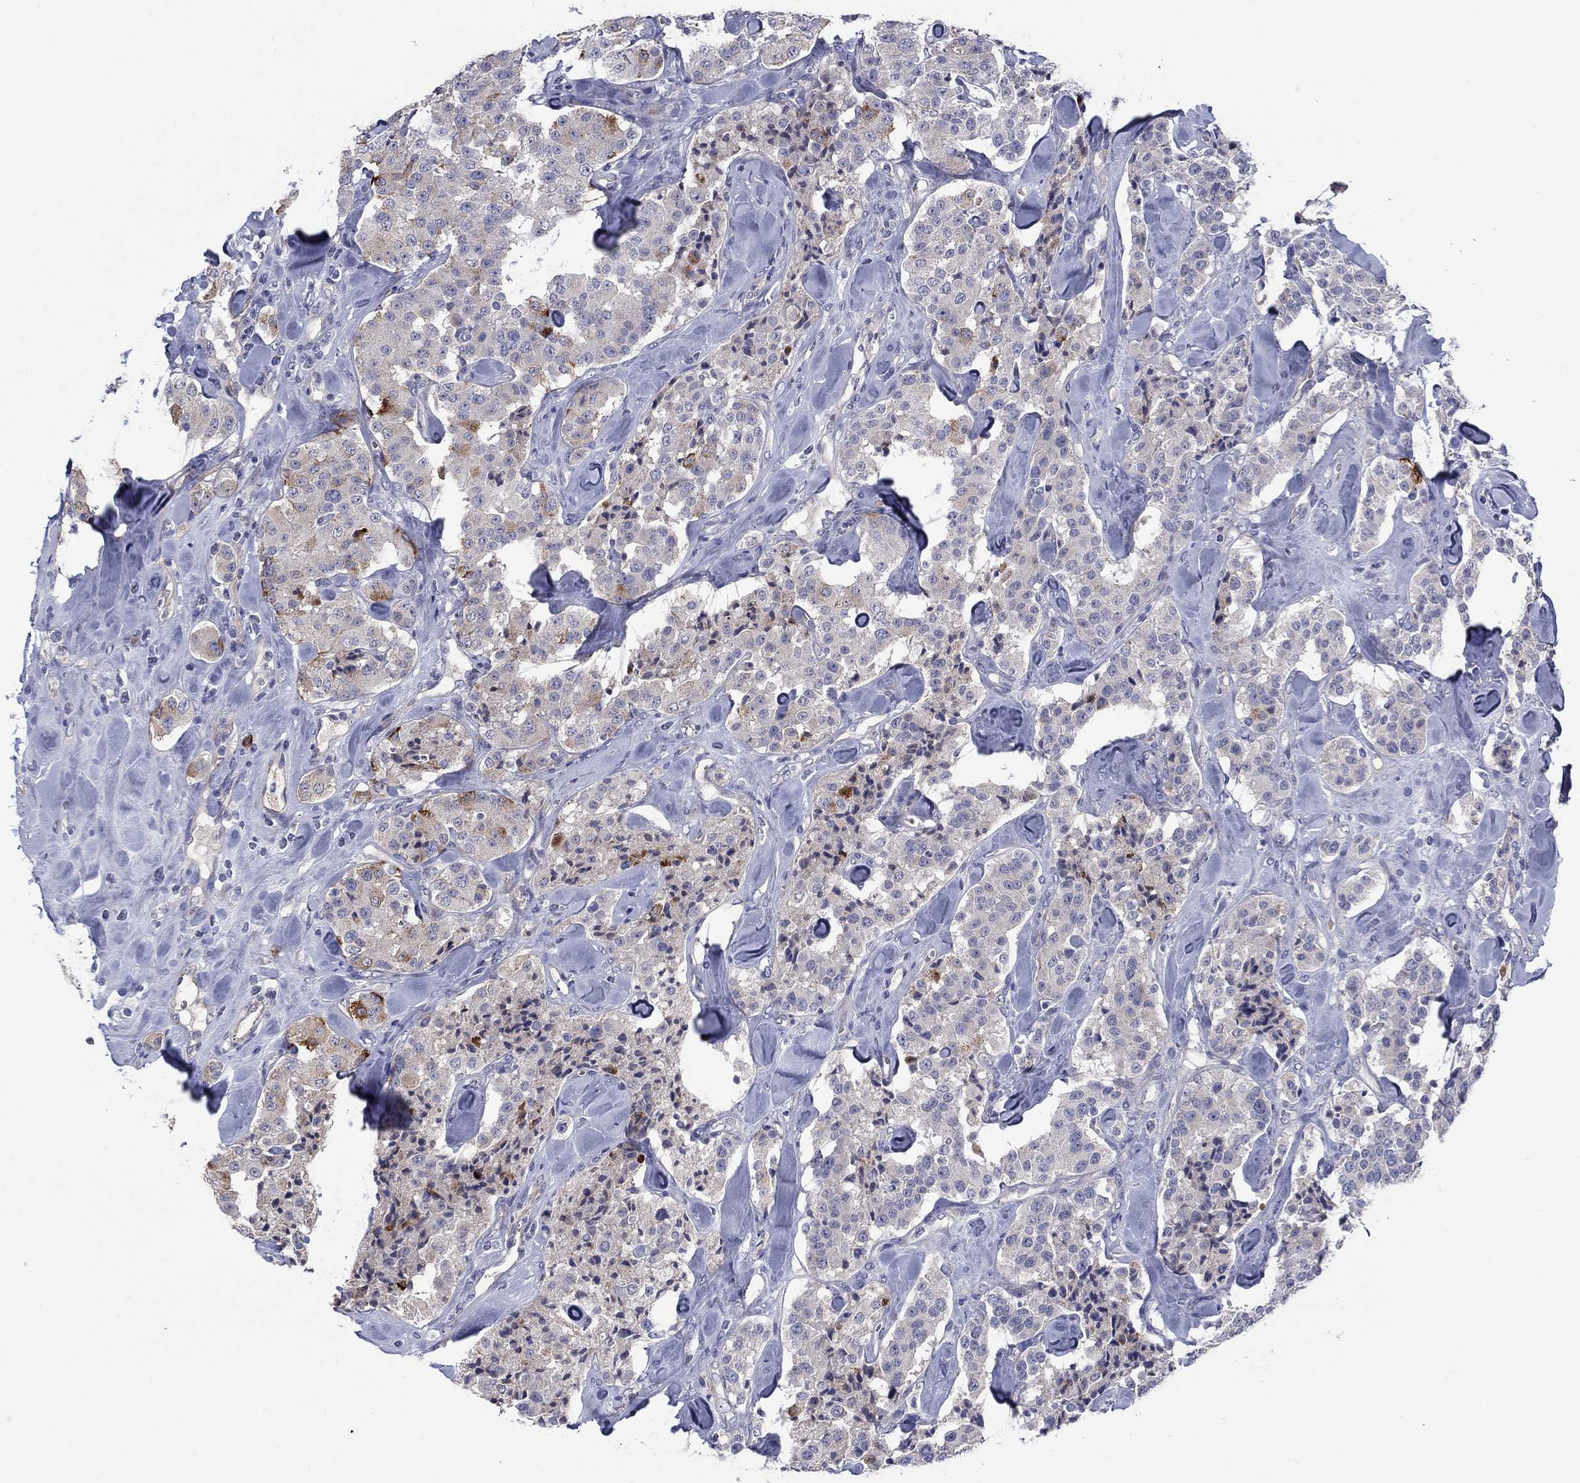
{"staining": {"intensity": "moderate", "quantity": "<25%", "location": "cytoplasmic/membranous"}, "tissue": "carcinoid", "cell_type": "Tumor cells", "image_type": "cancer", "snomed": [{"axis": "morphology", "description": "Carcinoid, malignant, NOS"}, {"axis": "topography", "description": "Pancreas"}], "caption": "The immunohistochemical stain labels moderate cytoplasmic/membranous positivity in tumor cells of malignant carcinoid tissue. (DAB IHC with brightfield microscopy, high magnification).", "gene": "SLC1A1", "patient": {"sex": "male", "age": 41}}